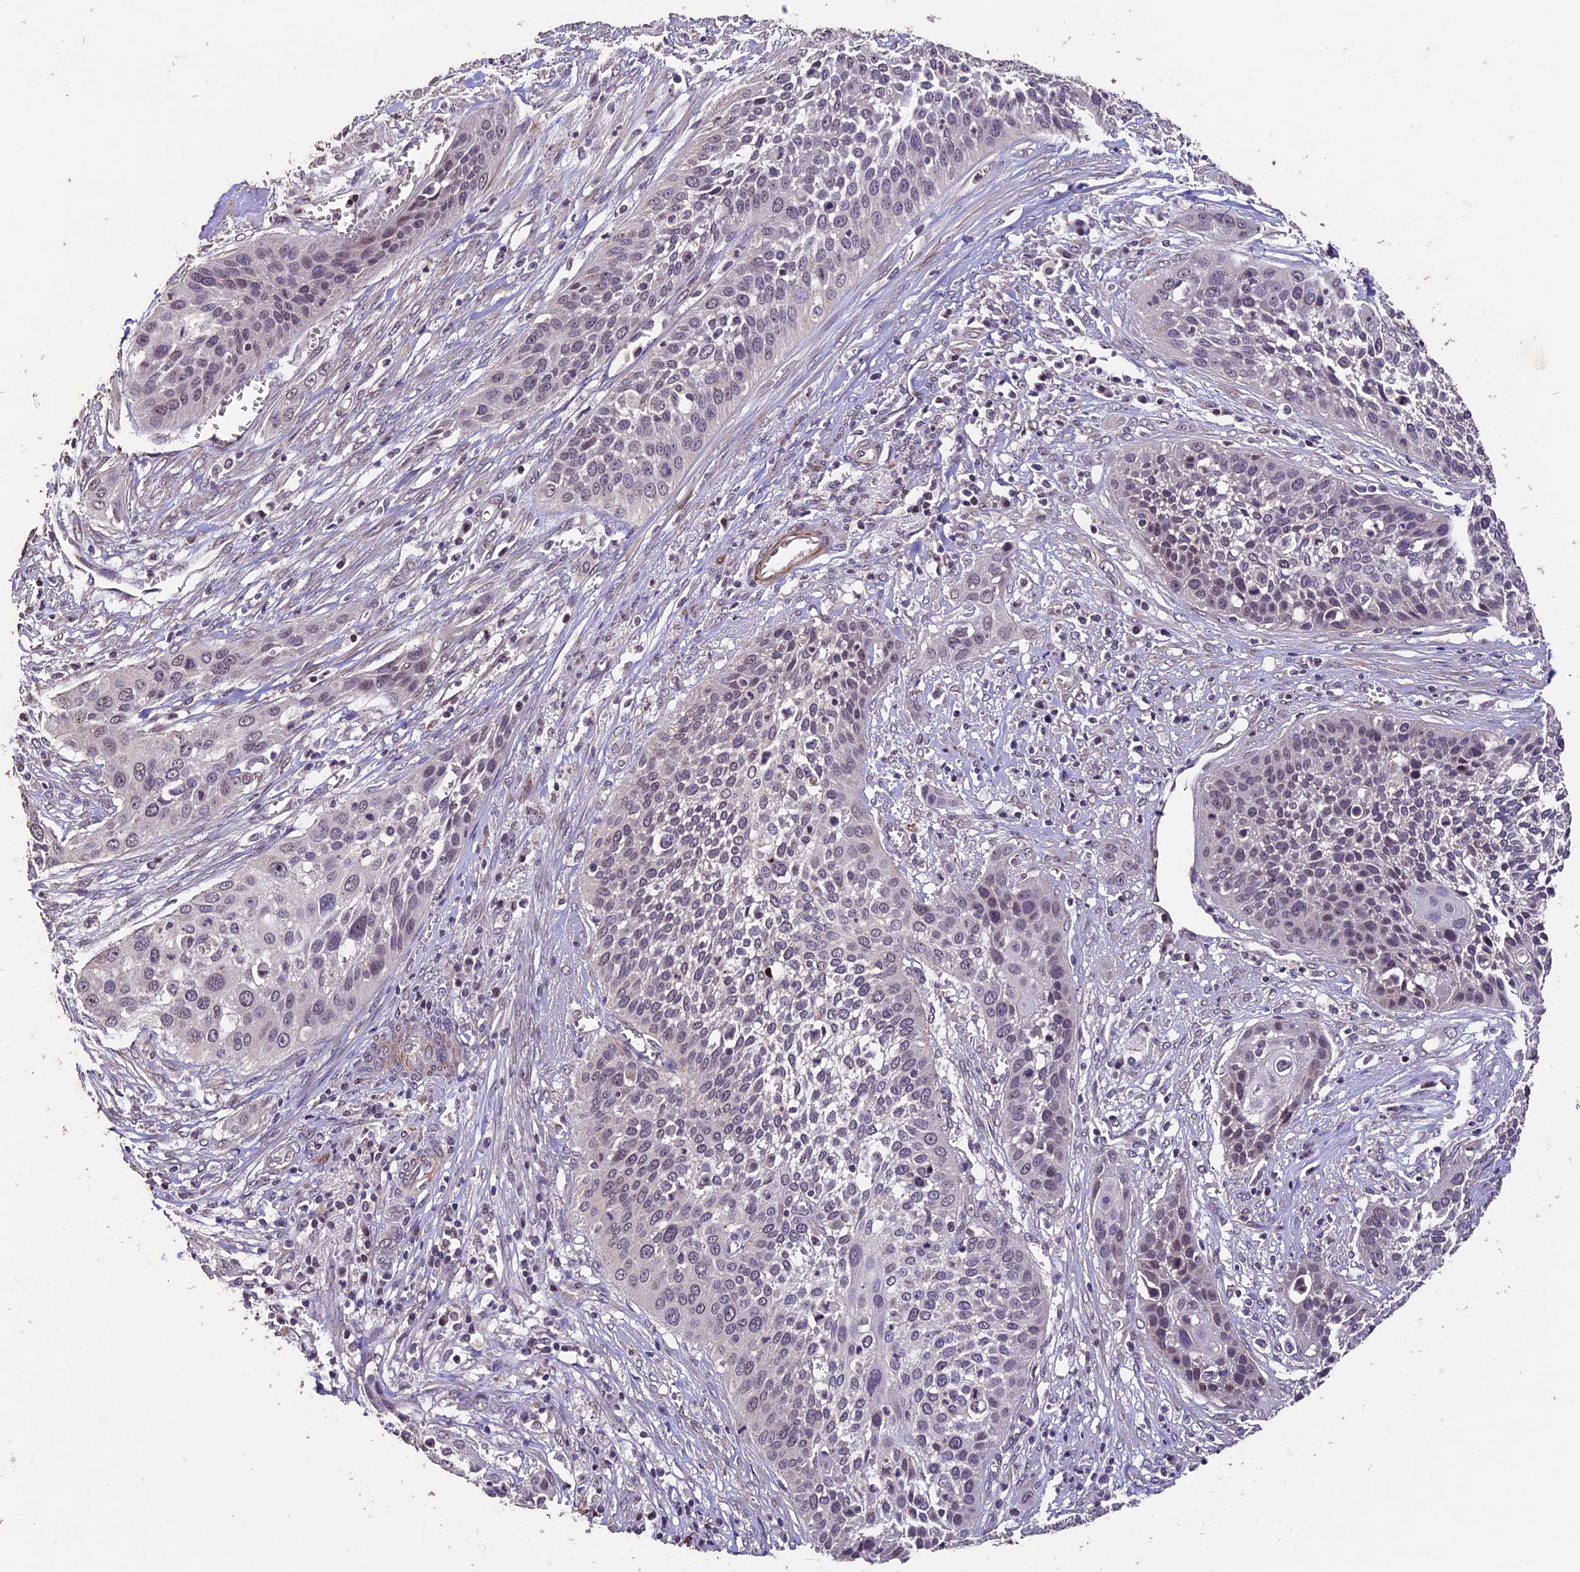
{"staining": {"intensity": "negative", "quantity": "none", "location": "none"}, "tissue": "cervical cancer", "cell_type": "Tumor cells", "image_type": "cancer", "snomed": [{"axis": "morphology", "description": "Squamous cell carcinoma, NOS"}, {"axis": "topography", "description": "Cervix"}], "caption": "This is a image of immunohistochemistry staining of cervical cancer (squamous cell carcinoma), which shows no staining in tumor cells.", "gene": "GNB5", "patient": {"sex": "female", "age": 34}}